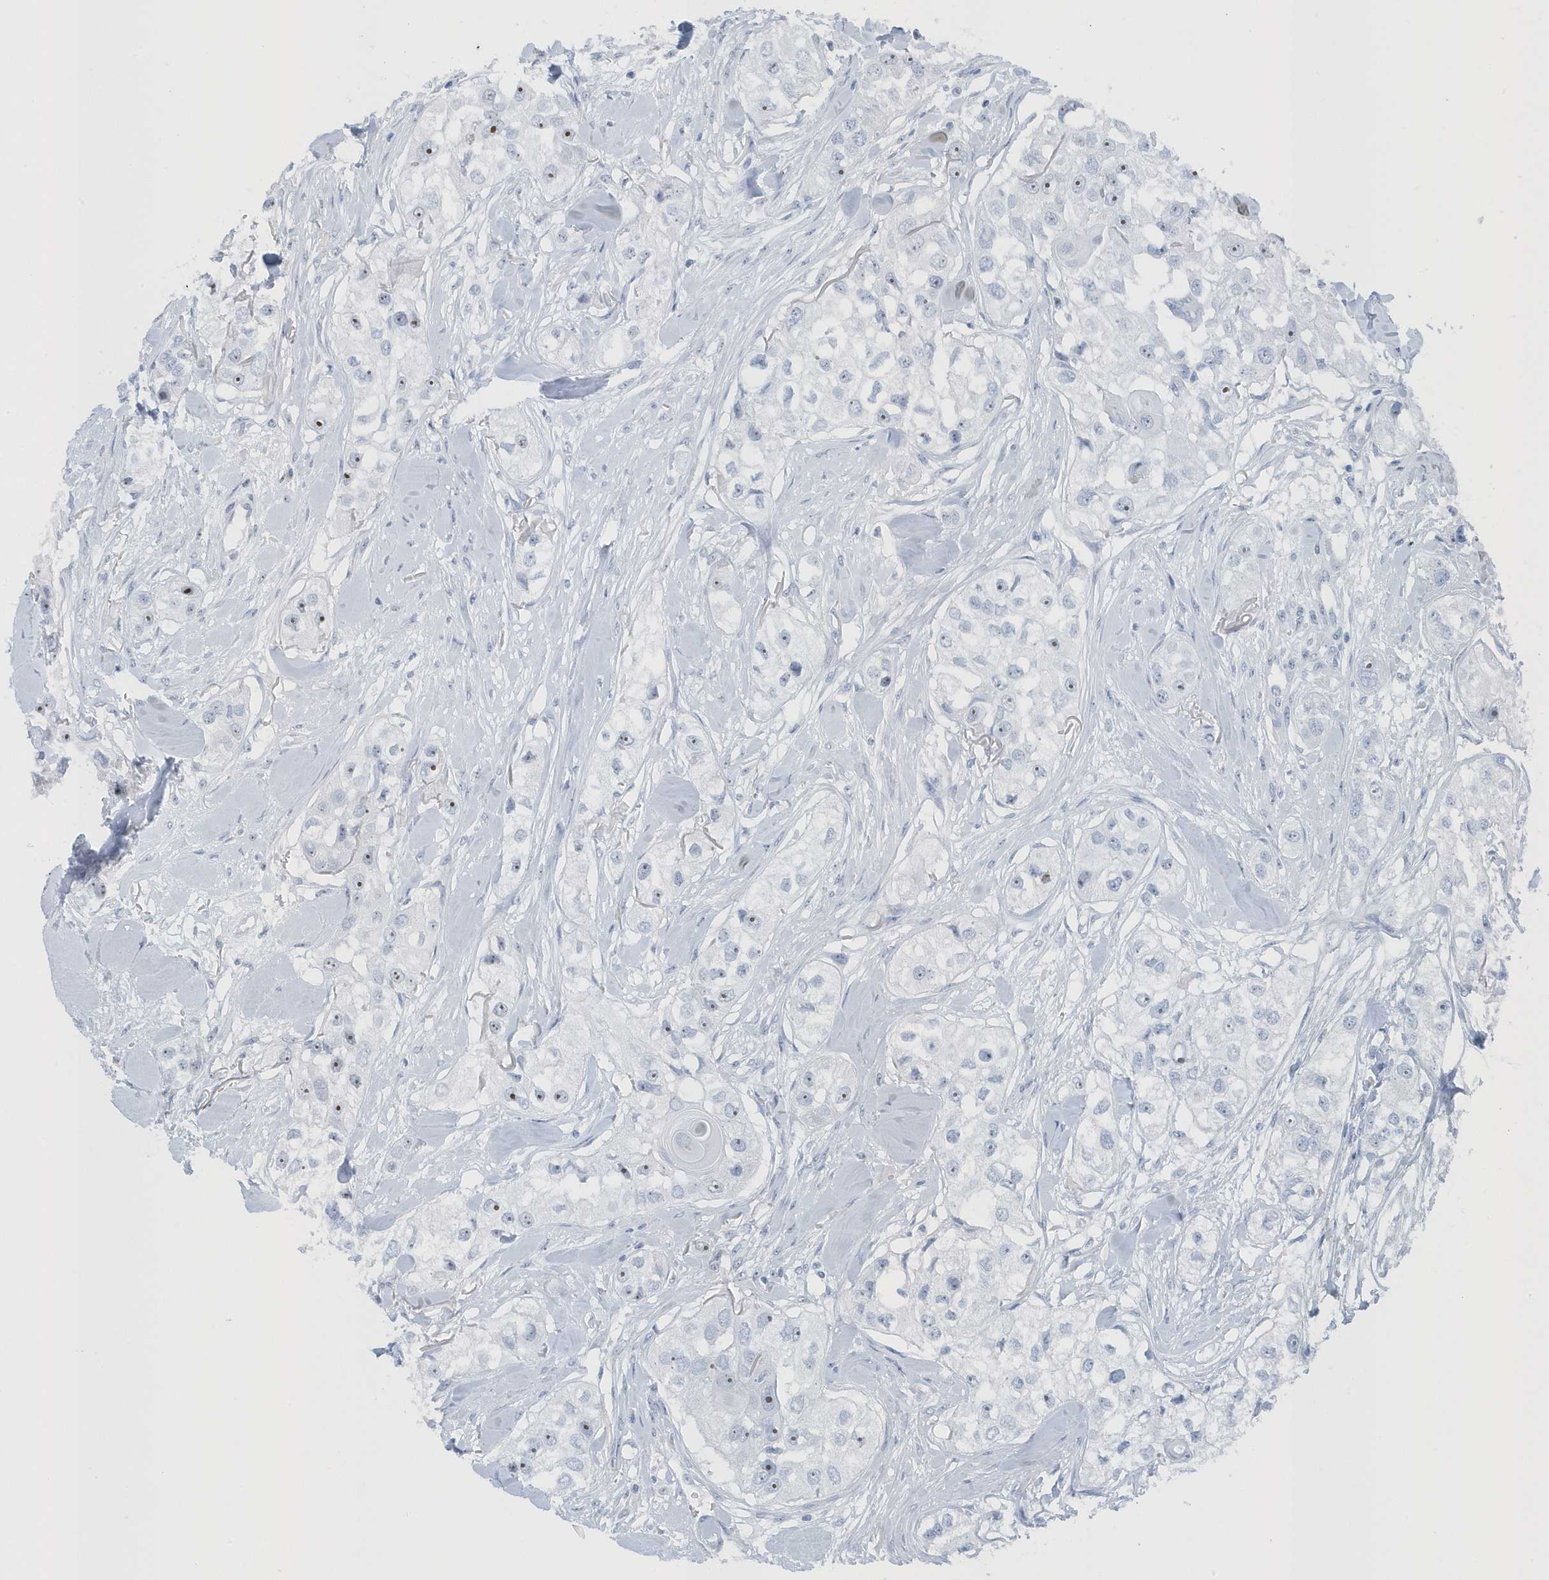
{"staining": {"intensity": "moderate", "quantity": "25%-75%", "location": "nuclear"}, "tissue": "head and neck cancer", "cell_type": "Tumor cells", "image_type": "cancer", "snomed": [{"axis": "morphology", "description": "Normal tissue, NOS"}, {"axis": "morphology", "description": "Squamous cell carcinoma, NOS"}, {"axis": "topography", "description": "Skeletal muscle"}, {"axis": "topography", "description": "Head-Neck"}], "caption": "Brown immunohistochemical staining in head and neck cancer reveals moderate nuclear staining in approximately 25%-75% of tumor cells.", "gene": "RPF2", "patient": {"sex": "male", "age": 51}}